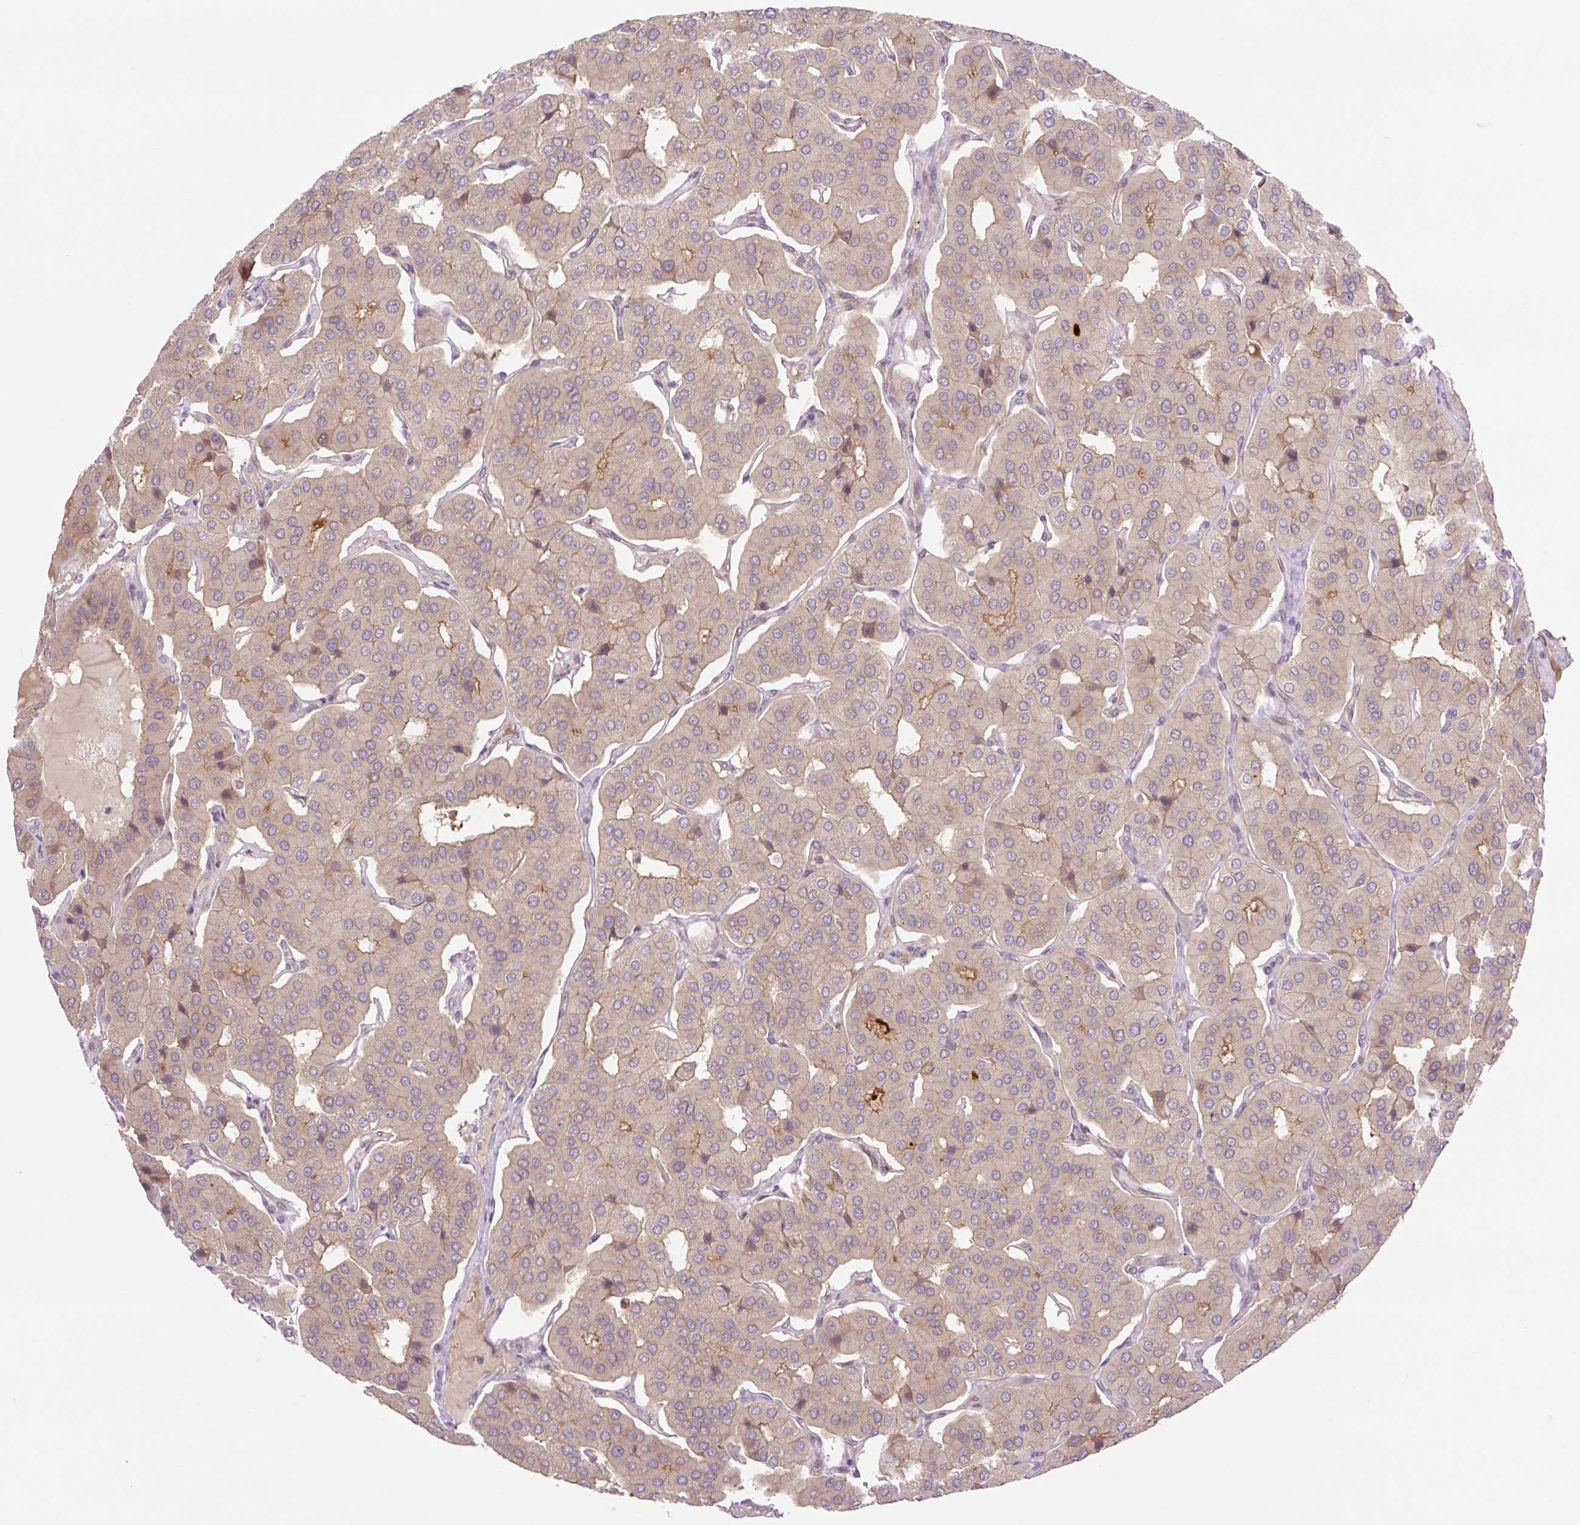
{"staining": {"intensity": "weak", "quantity": "<25%", "location": "cytoplasmic/membranous"}, "tissue": "parathyroid gland", "cell_type": "Glandular cells", "image_type": "normal", "snomed": [{"axis": "morphology", "description": "Normal tissue, NOS"}, {"axis": "morphology", "description": "Adenoma, NOS"}, {"axis": "topography", "description": "Parathyroid gland"}], "caption": "Immunohistochemistry image of normal parathyroid gland: human parathyroid gland stained with DAB displays no significant protein expression in glandular cells.", "gene": "VPS25", "patient": {"sex": "female", "age": 86}}